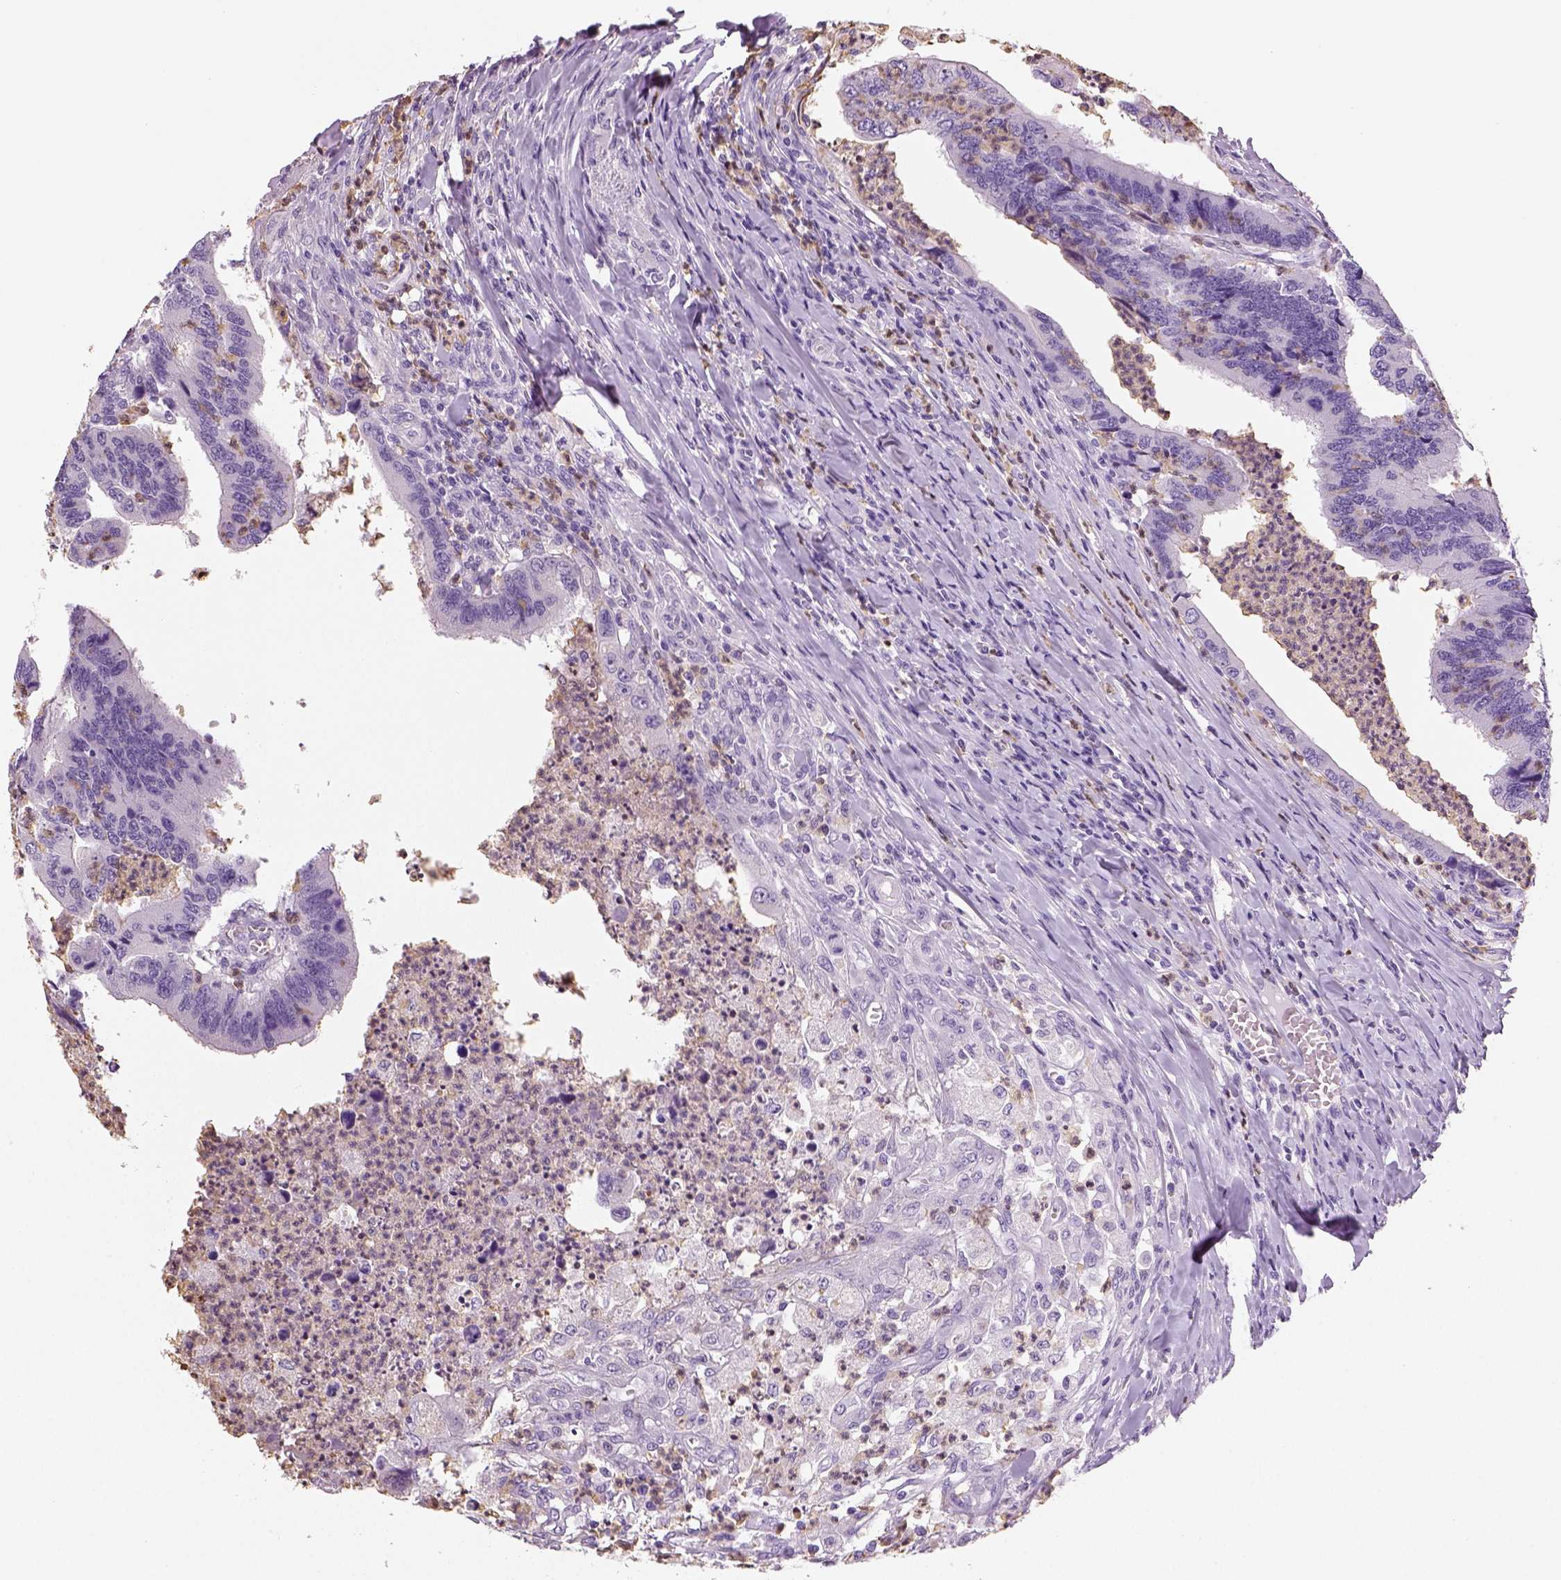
{"staining": {"intensity": "negative", "quantity": "none", "location": "none"}, "tissue": "colorectal cancer", "cell_type": "Tumor cells", "image_type": "cancer", "snomed": [{"axis": "morphology", "description": "Adenocarcinoma, NOS"}, {"axis": "topography", "description": "Colon"}], "caption": "An image of human colorectal cancer is negative for staining in tumor cells.", "gene": "NECAB2", "patient": {"sex": "female", "age": 67}}